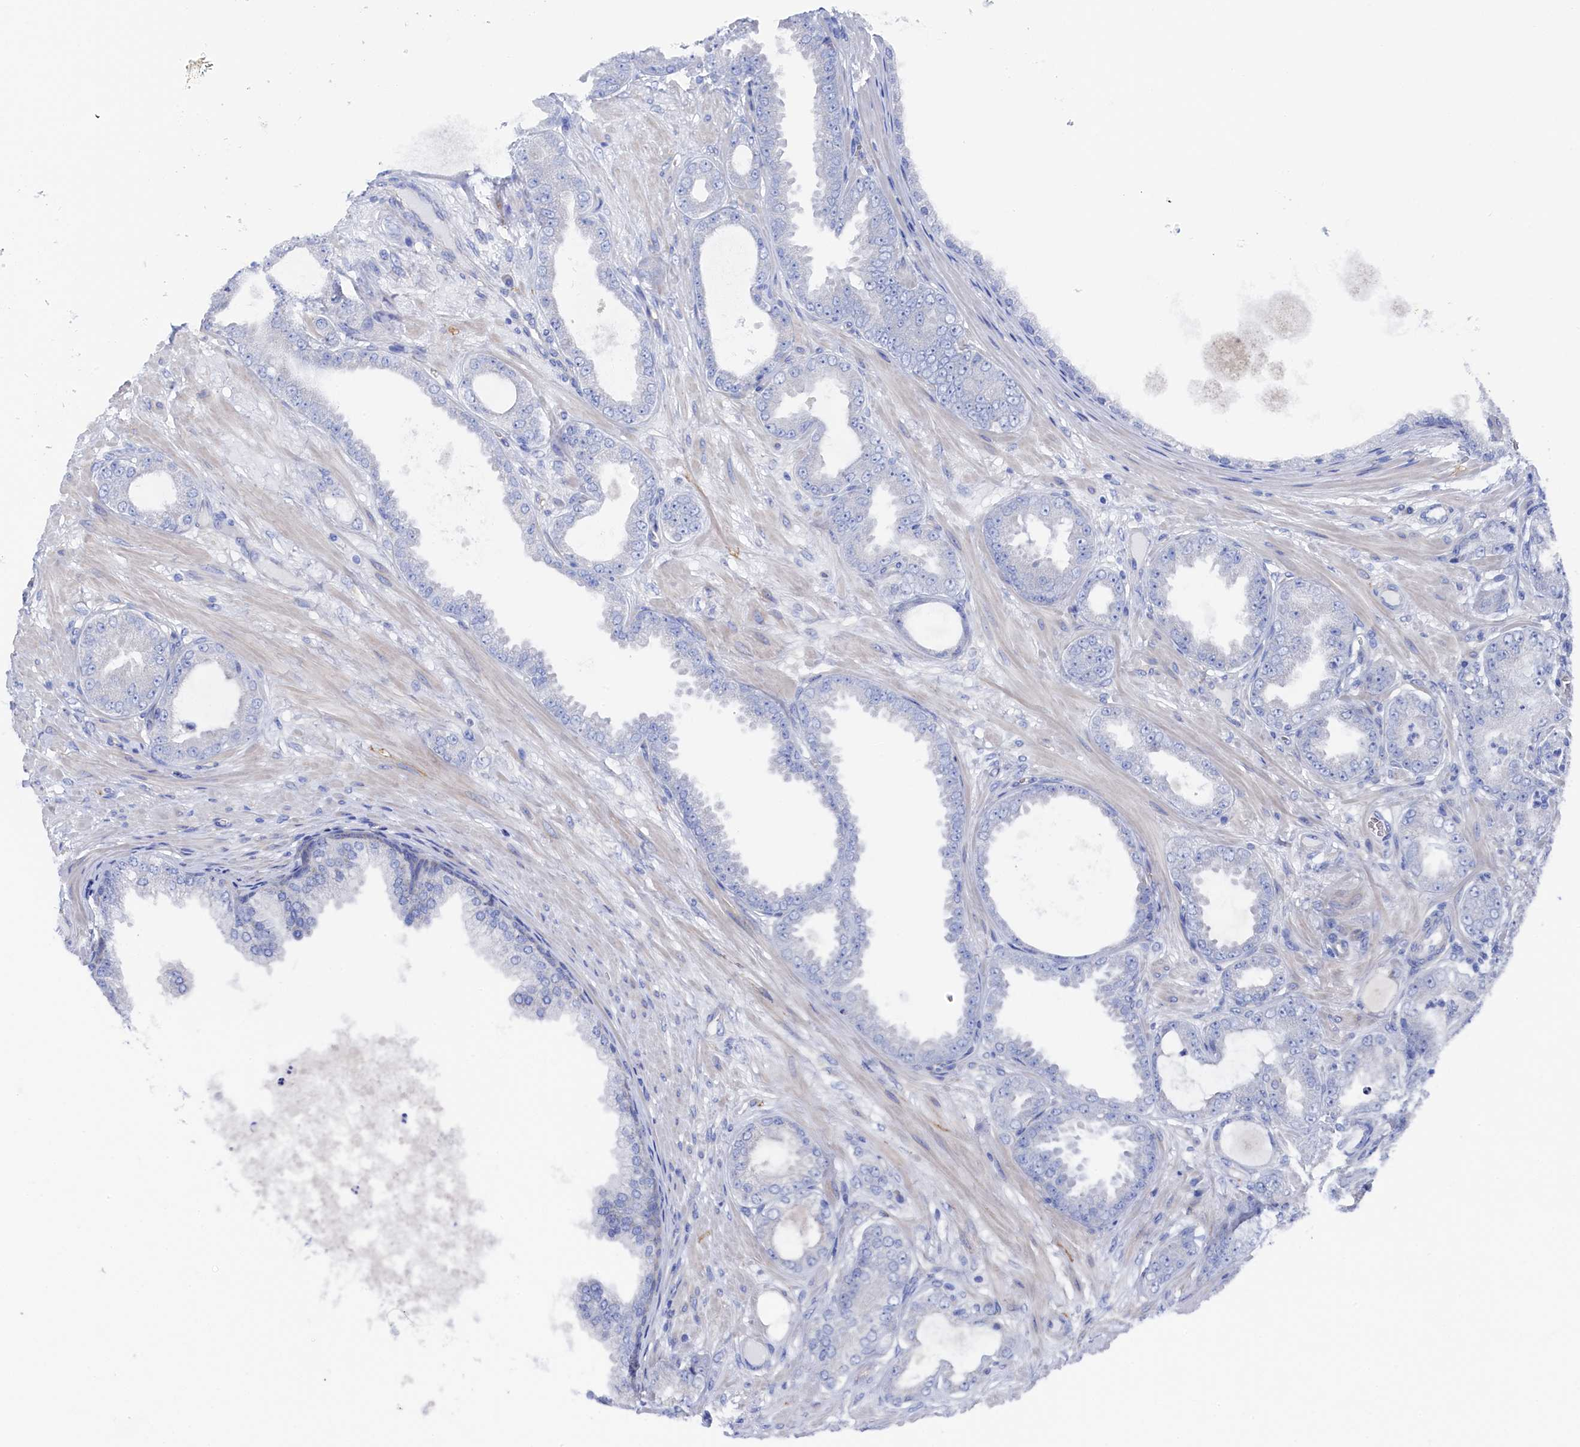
{"staining": {"intensity": "negative", "quantity": "none", "location": "none"}, "tissue": "prostate cancer", "cell_type": "Tumor cells", "image_type": "cancer", "snomed": [{"axis": "morphology", "description": "Adenocarcinoma, Low grade"}, {"axis": "topography", "description": "Prostate"}], "caption": "Immunohistochemistry histopathology image of neoplastic tissue: human prostate adenocarcinoma (low-grade) stained with DAB (3,3'-diaminobenzidine) exhibits no significant protein positivity in tumor cells.", "gene": "TMOD2", "patient": {"sex": "male", "age": 63}}